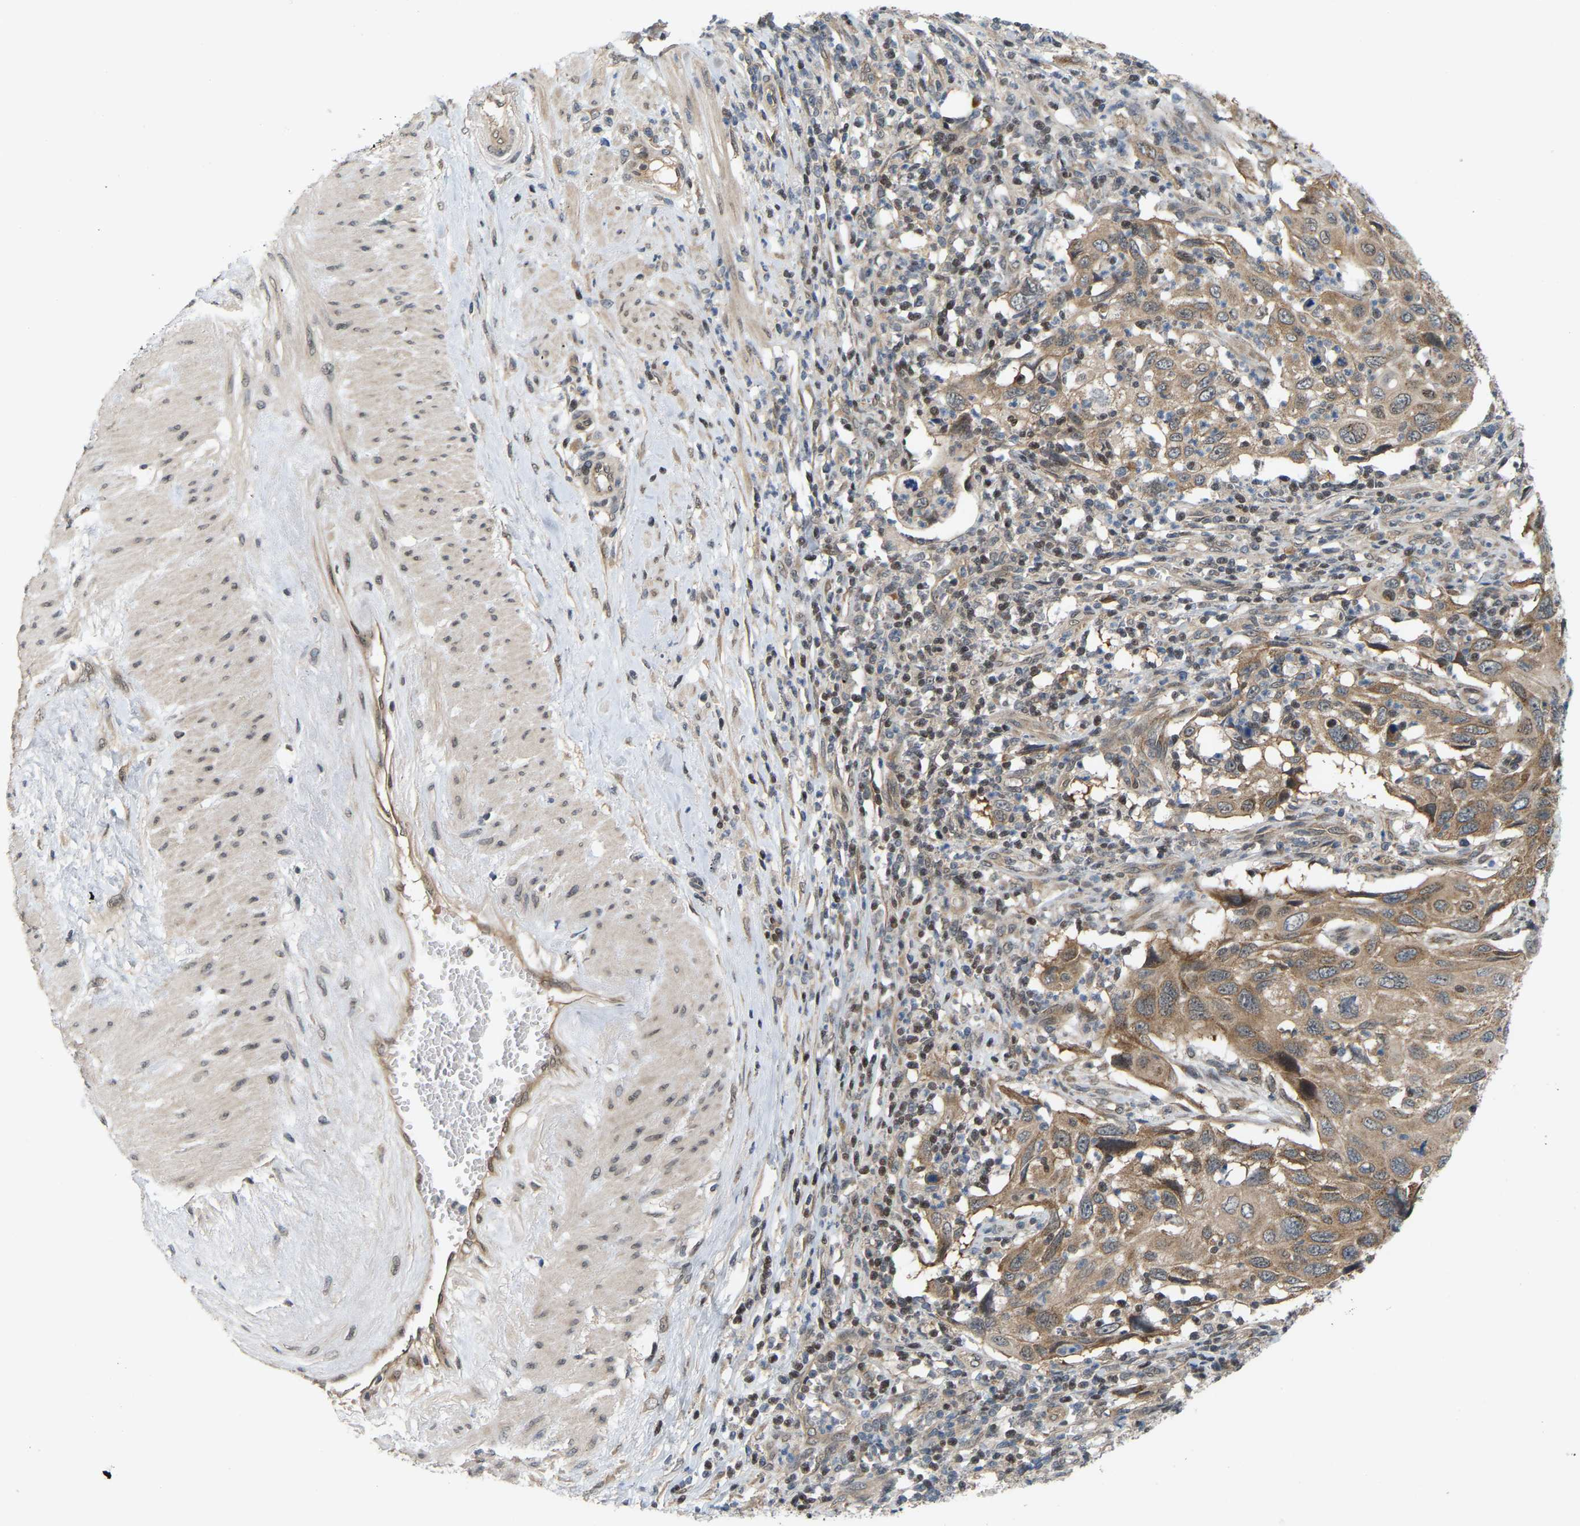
{"staining": {"intensity": "moderate", "quantity": ">75%", "location": "cytoplasmic/membranous"}, "tissue": "cervical cancer", "cell_type": "Tumor cells", "image_type": "cancer", "snomed": [{"axis": "morphology", "description": "Squamous cell carcinoma, NOS"}, {"axis": "topography", "description": "Cervix"}], "caption": "Cervical cancer was stained to show a protein in brown. There is medium levels of moderate cytoplasmic/membranous staining in approximately >75% of tumor cells. The staining was performed using DAB (3,3'-diaminobenzidine), with brown indicating positive protein expression. Nuclei are stained blue with hematoxylin.", "gene": "CROT", "patient": {"sex": "female", "age": 70}}